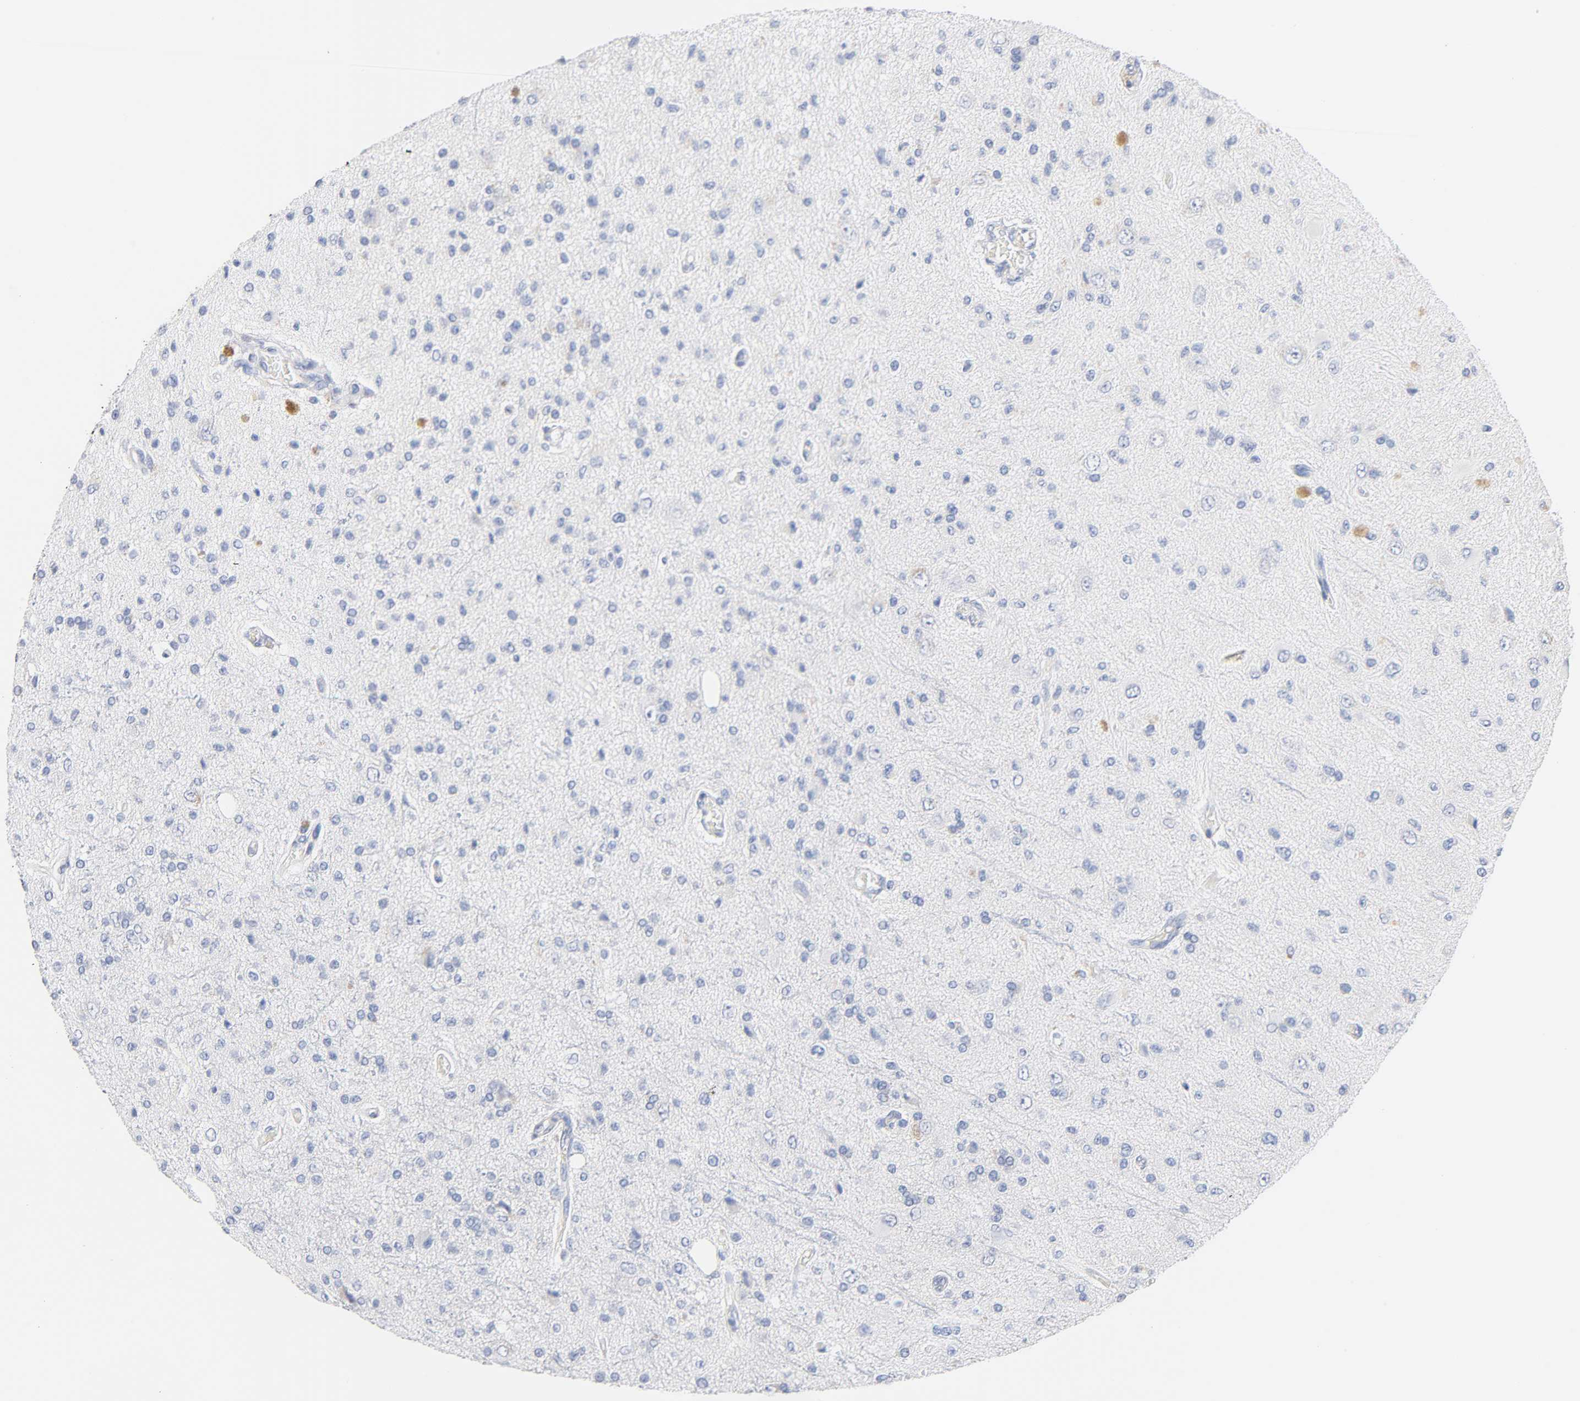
{"staining": {"intensity": "negative", "quantity": "none", "location": "none"}, "tissue": "glioma", "cell_type": "Tumor cells", "image_type": "cancer", "snomed": [{"axis": "morphology", "description": "Glioma, malignant, High grade"}, {"axis": "topography", "description": "Brain"}], "caption": "High-grade glioma (malignant) was stained to show a protein in brown. There is no significant expression in tumor cells.", "gene": "MALT1", "patient": {"sex": "male", "age": 47}}